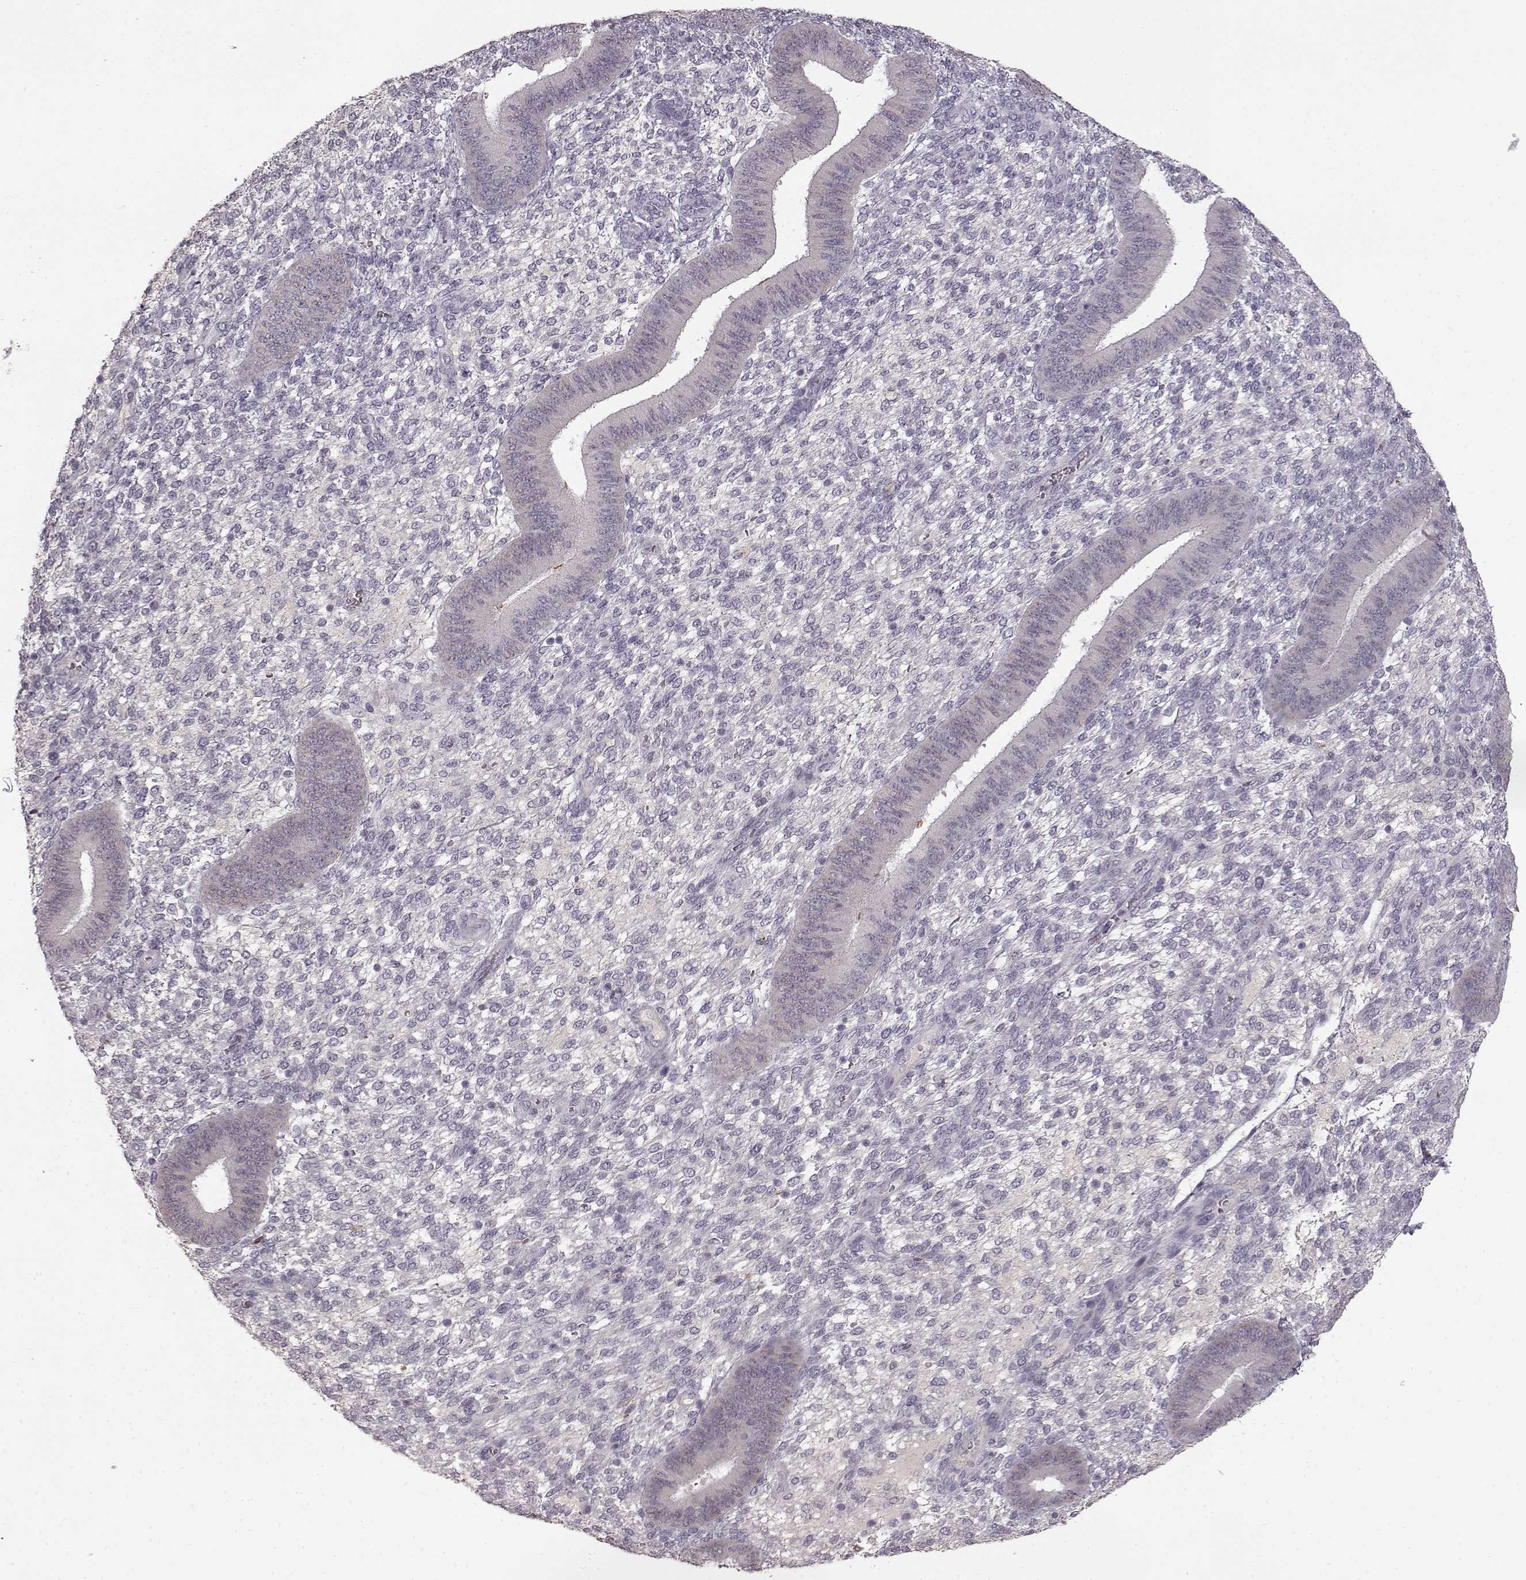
{"staining": {"intensity": "negative", "quantity": "none", "location": "none"}, "tissue": "endometrium", "cell_type": "Cells in endometrial stroma", "image_type": "normal", "snomed": [{"axis": "morphology", "description": "Normal tissue, NOS"}, {"axis": "topography", "description": "Endometrium"}], "caption": "An immunohistochemistry (IHC) micrograph of unremarkable endometrium is shown. There is no staining in cells in endometrial stroma of endometrium.", "gene": "SPAG17", "patient": {"sex": "female", "age": 39}}